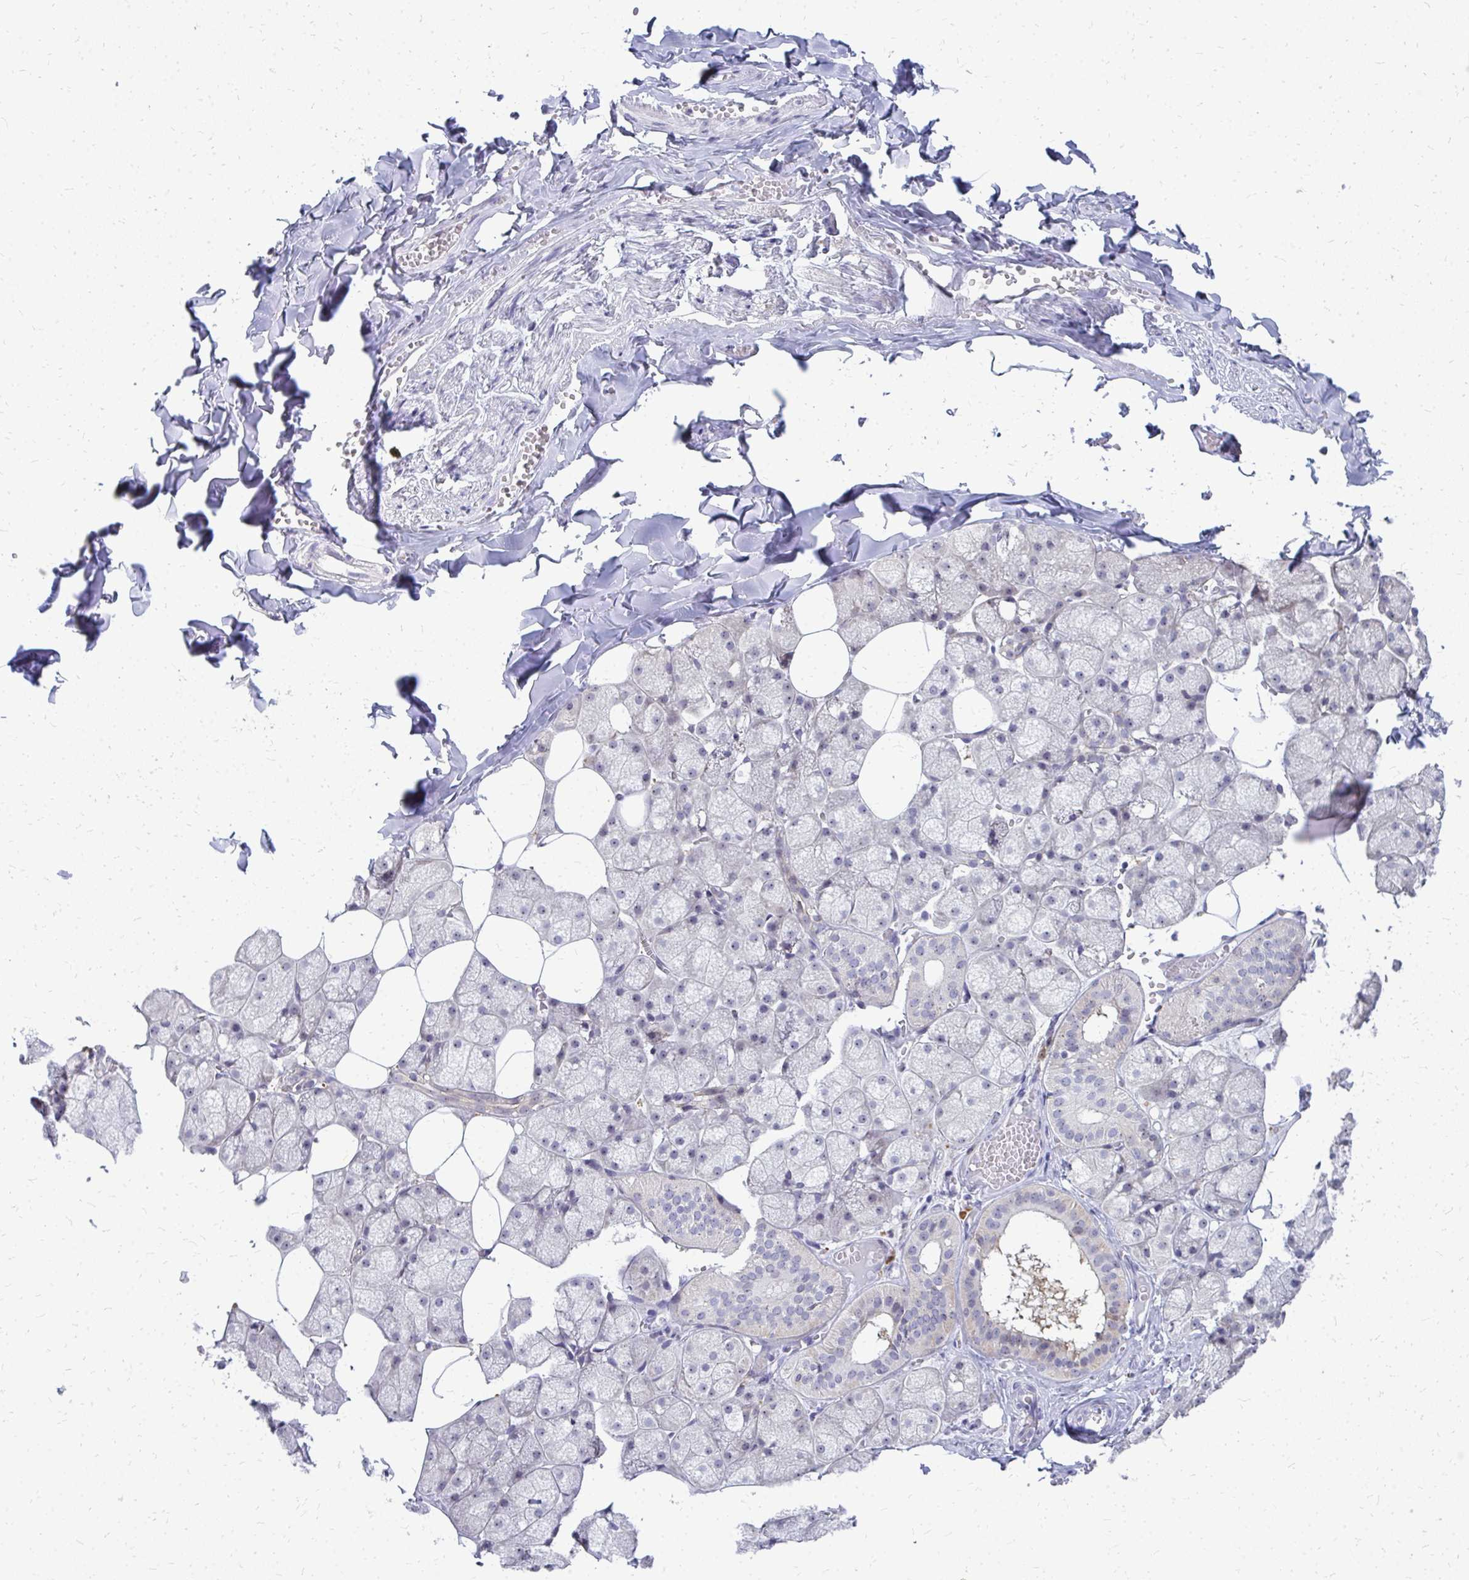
{"staining": {"intensity": "weak", "quantity": "25%-75%", "location": "cytoplasmic/membranous"}, "tissue": "salivary gland", "cell_type": "Glandular cells", "image_type": "normal", "snomed": [{"axis": "morphology", "description": "Normal tissue, NOS"}, {"axis": "topography", "description": "Salivary gland"}, {"axis": "topography", "description": "Peripheral nerve tissue"}], "caption": "Immunohistochemistry histopathology image of unremarkable human salivary gland stained for a protein (brown), which displays low levels of weak cytoplasmic/membranous positivity in approximately 25%-75% of glandular cells.", "gene": "FAM9A", "patient": {"sex": "male", "age": 38}}